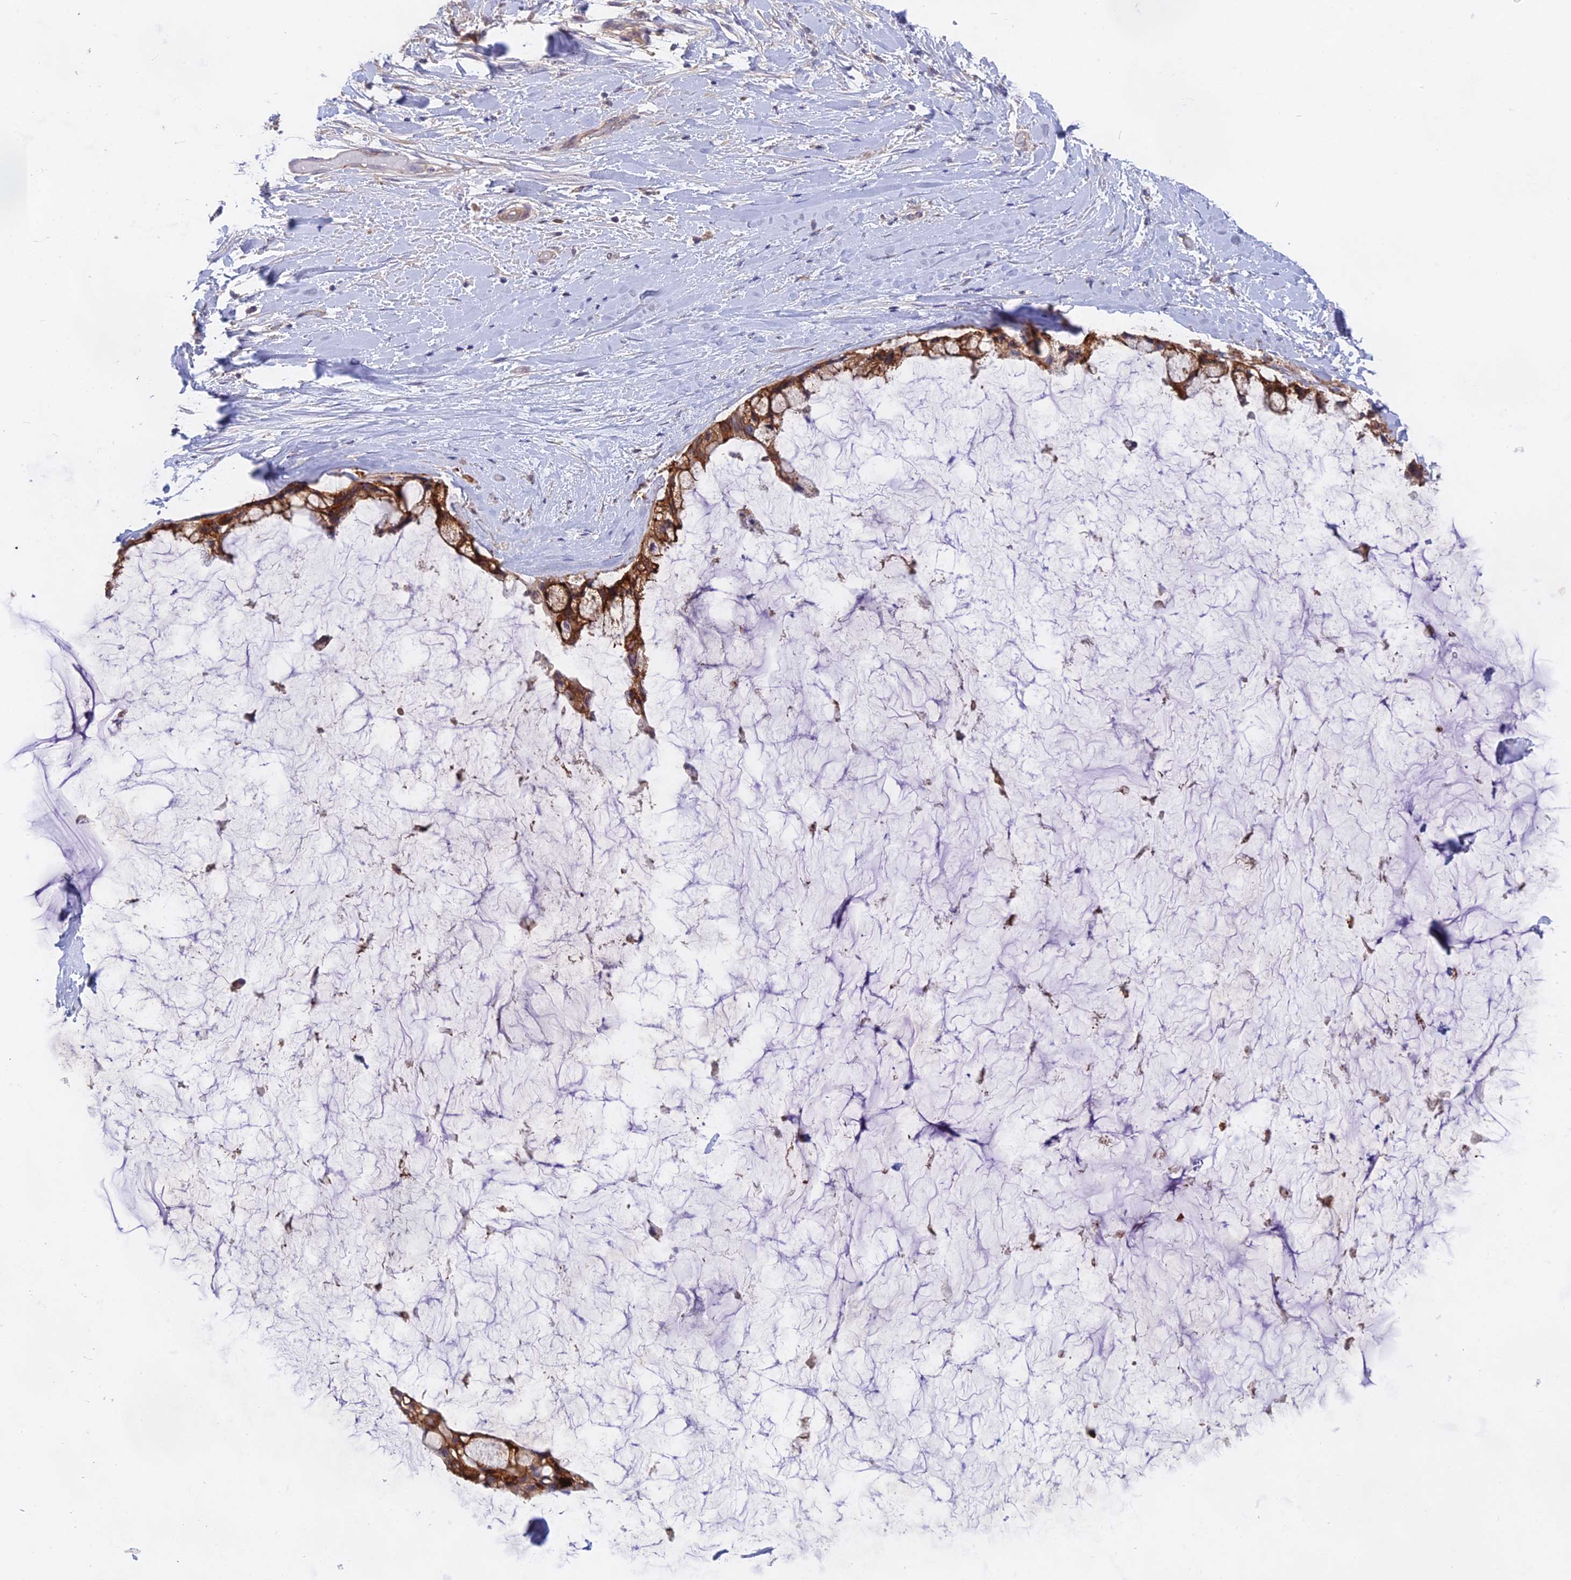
{"staining": {"intensity": "strong", "quantity": ">75%", "location": "cytoplasmic/membranous"}, "tissue": "ovarian cancer", "cell_type": "Tumor cells", "image_type": "cancer", "snomed": [{"axis": "morphology", "description": "Cystadenocarcinoma, mucinous, NOS"}, {"axis": "topography", "description": "Ovary"}], "caption": "Ovarian cancer (mucinous cystadenocarcinoma) stained with a protein marker exhibits strong staining in tumor cells.", "gene": "TENT4B", "patient": {"sex": "female", "age": 39}}